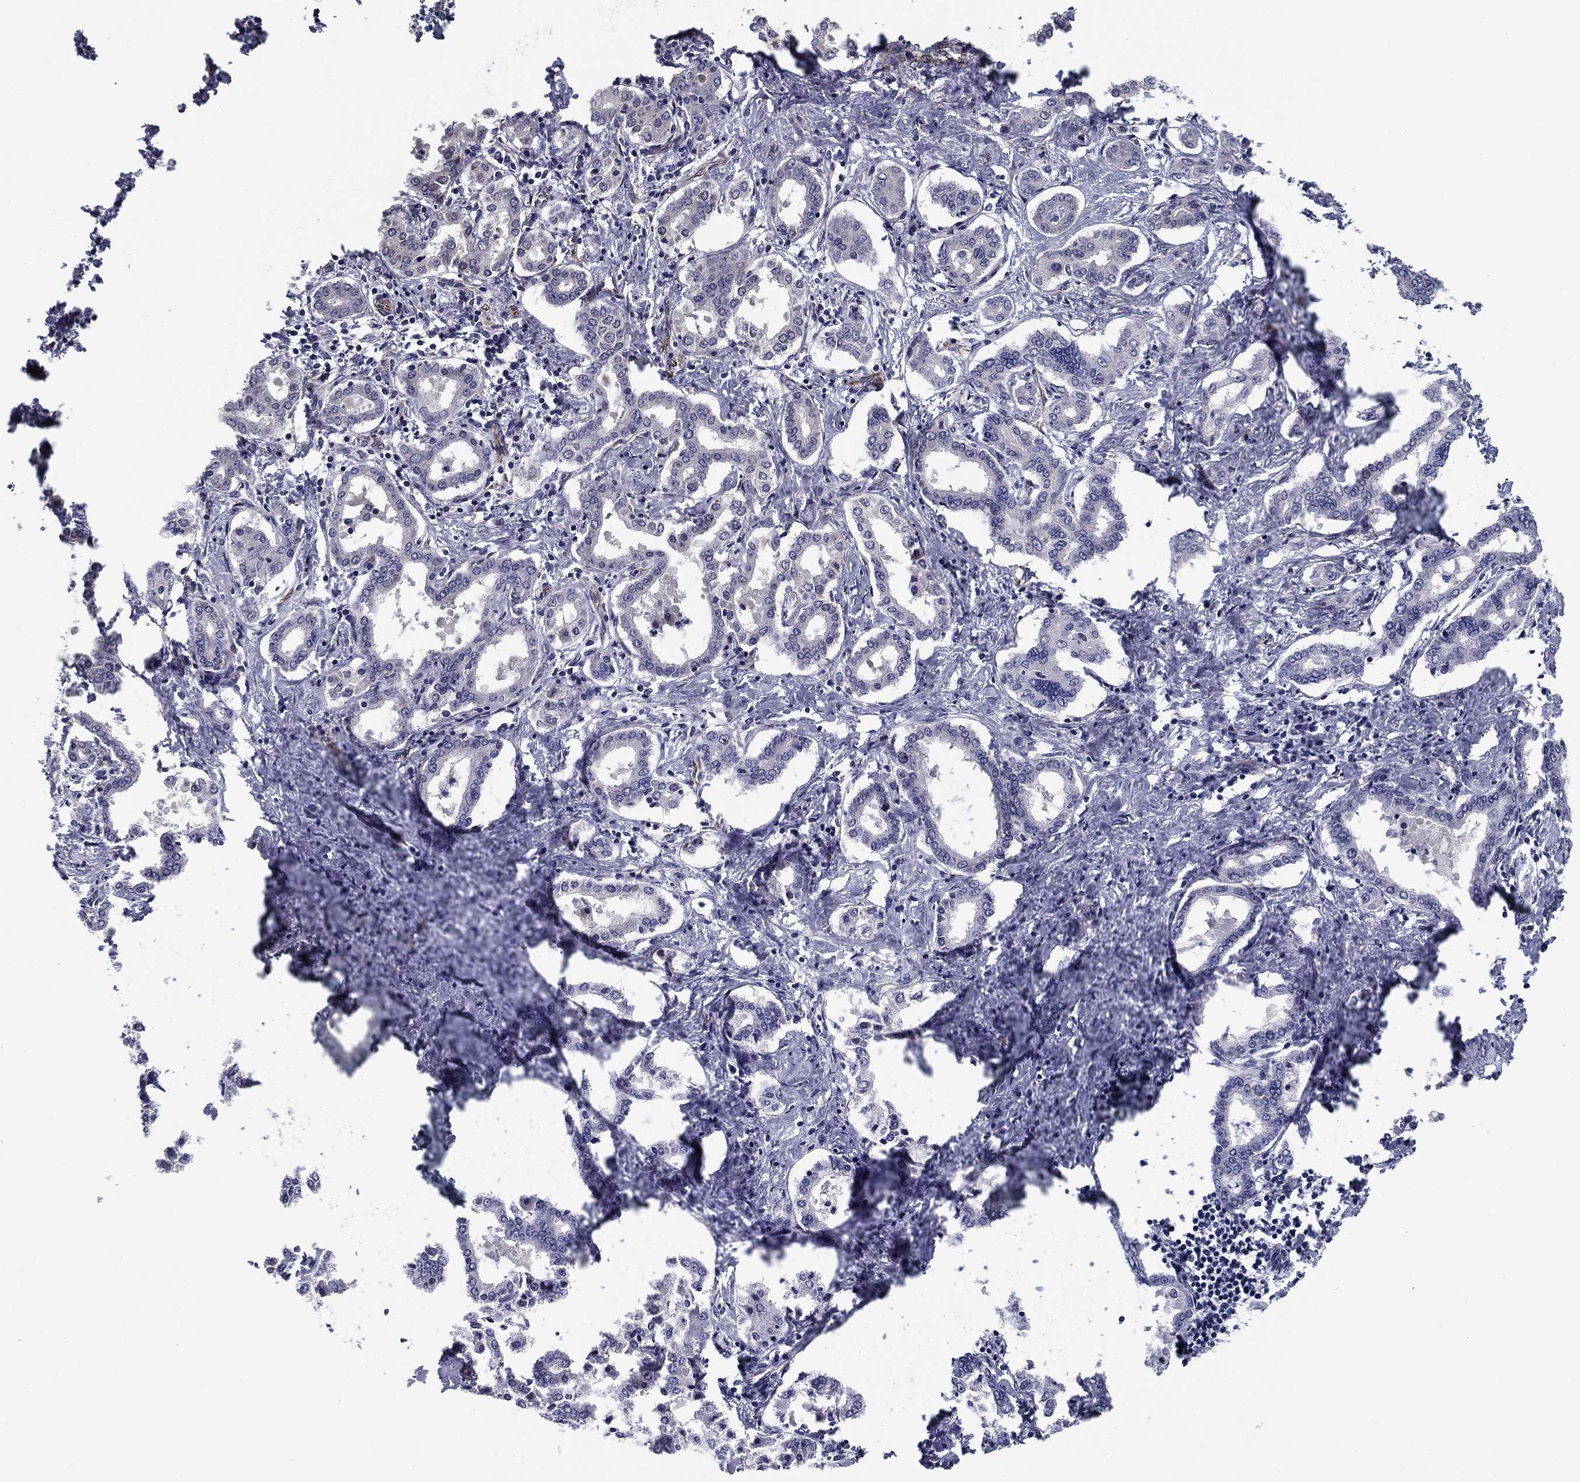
{"staining": {"intensity": "negative", "quantity": "none", "location": "none"}, "tissue": "liver cancer", "cell_type": "Tumor cells", "image_type": "cancer", "snomed": [{"axis": "morphology", "description": "Cholangiocarcinoma"}, {"axis": "topography", "description": "Liver"}], "caption": "Tumor cells are negative for brown protein staining in liver cancer (cholangiocarcinoma). (Brightfield microscopy of DAB immunohistochemistry (IHC) at high magnification).", "gene": "CLSTN1", "patient": {"sex": "female", "age": 47}}